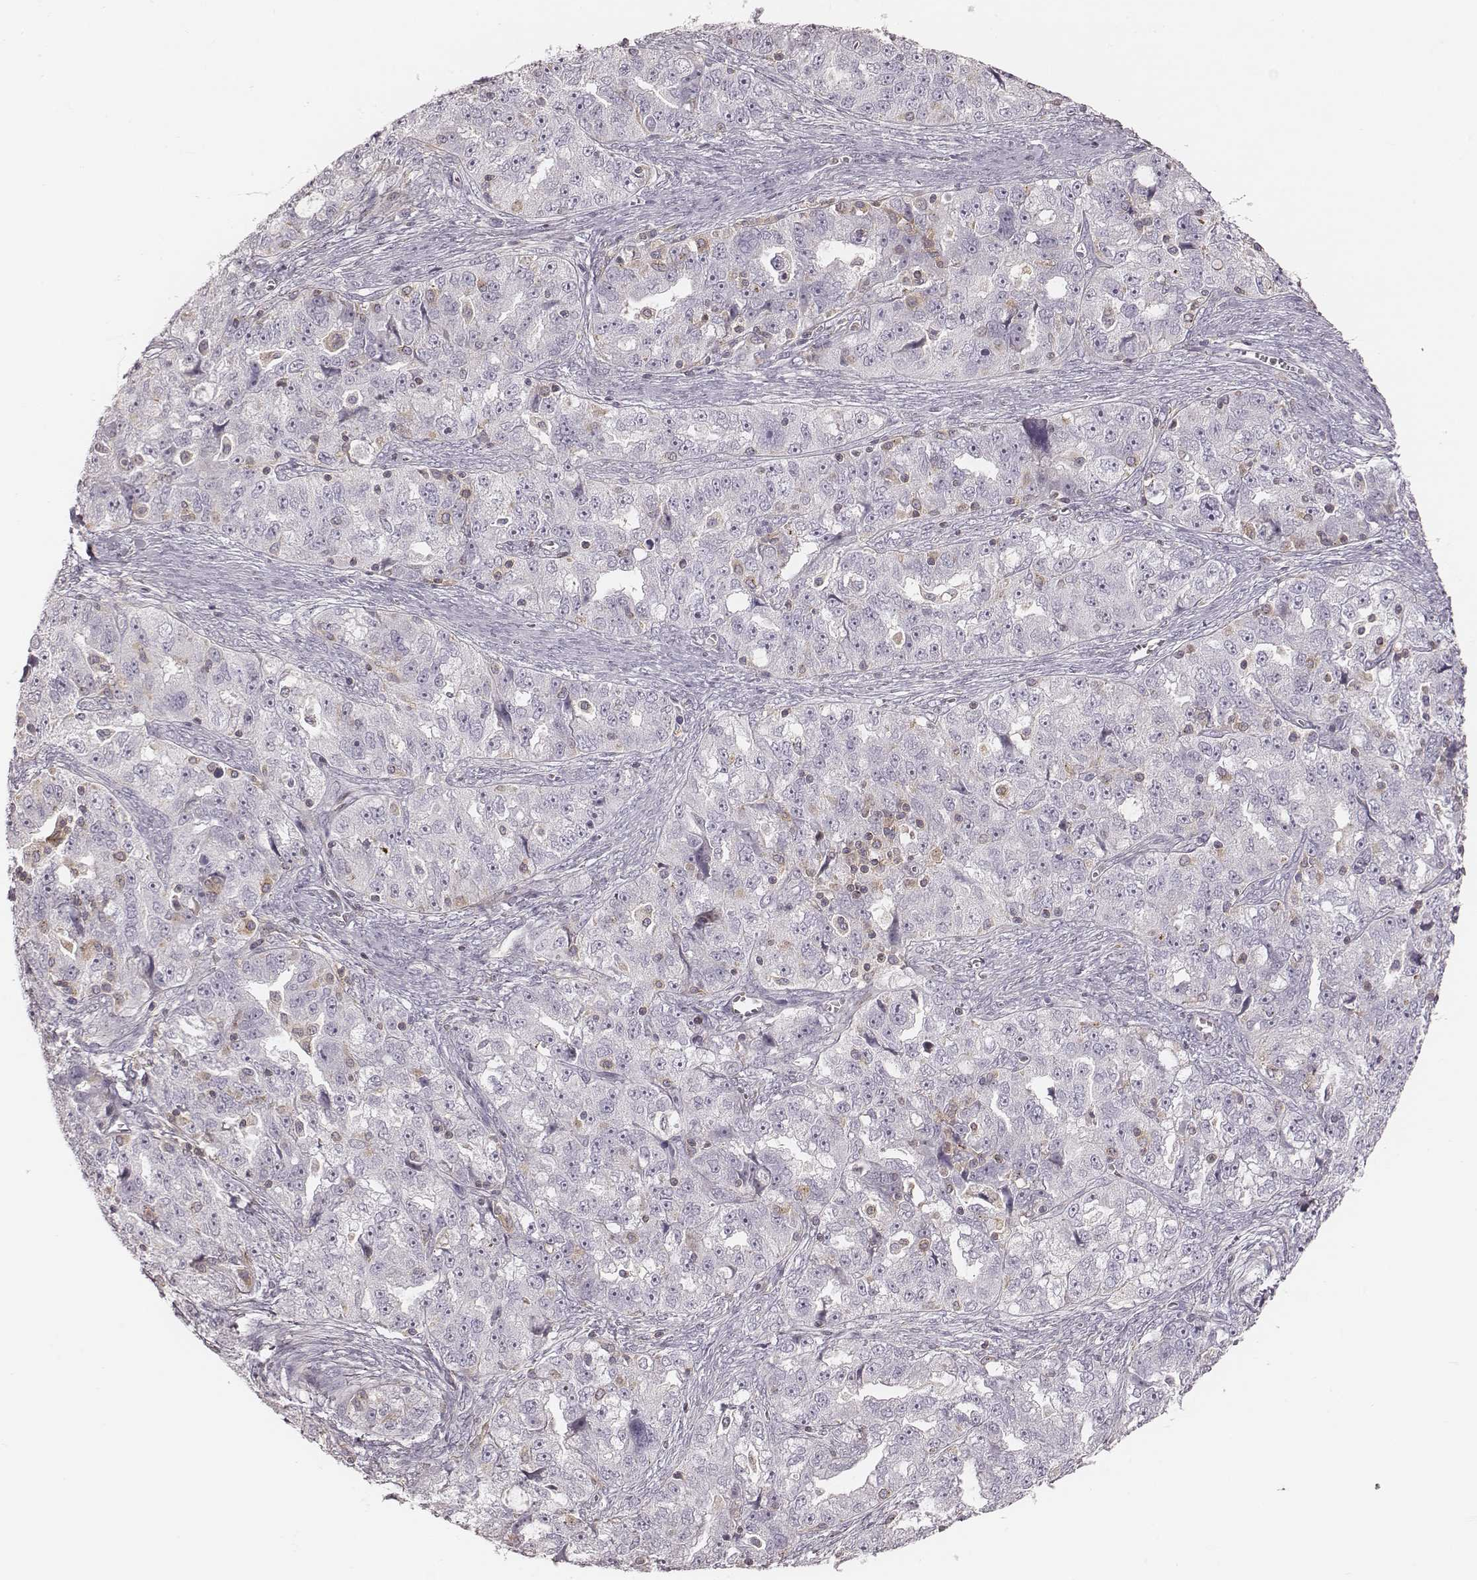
{"staining": {"intensity": "negative", "quantity": "none", "location": "none"}, "tissue": "ovarian cancer", "cell_type": "Tumor cells", "image_type": "cancer", "snomed": [{"axis": "morphology", "description": "Cystadenocarcinoma, serous, NOS"}, {"axis": "topography", "description": "Ovary"}], "caption": "This photomicrograph is of ovarian serous cystadenocarcinoma stained with immunohistochemistry (IHC) to label a protein in brown with the nuclei are counter-stained blue. There is no staining in tumor cells.", "gene": "MSX1", "patient": {"sex": "female", "age": 51}}